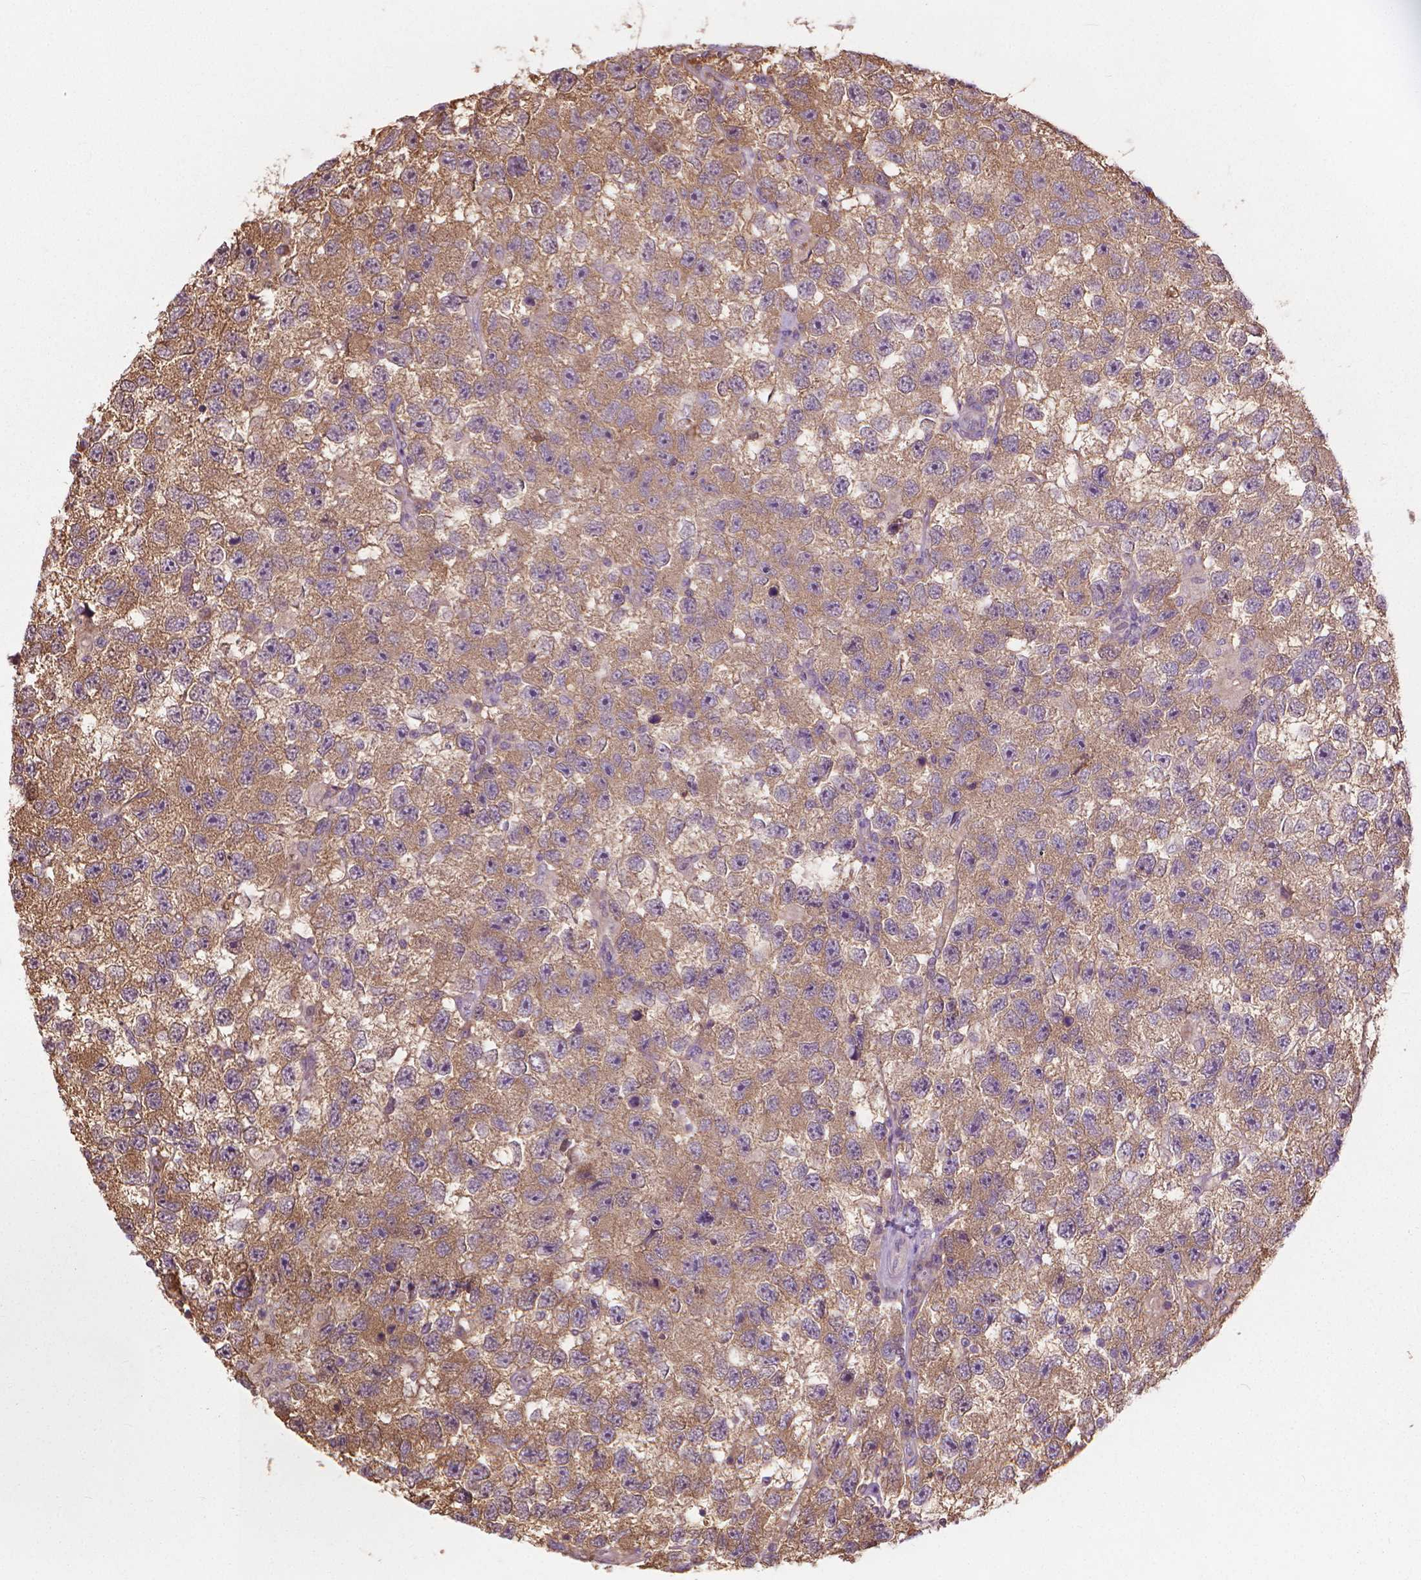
{"staining": {"intensity": "moderate", "quantity": ">75%", "location": "cytoplasmic/membranous"}, "tissue": "testis cancer", "cell_type": "Tumor cells", "image_type": "cancer", "snomed": [{"axis": "morphology", "description": "Seminoma, NOS"}, {"axis": "topography", "description": "Testis"}], "caption": "Immunohistochemical staining of human testis seminoma demonstrates moderate cytoplasmic/membranous protein expression in about >75% of tumor cells.", "gene": "NUDT1", "patient": {"sex": "male", "age": 26}}